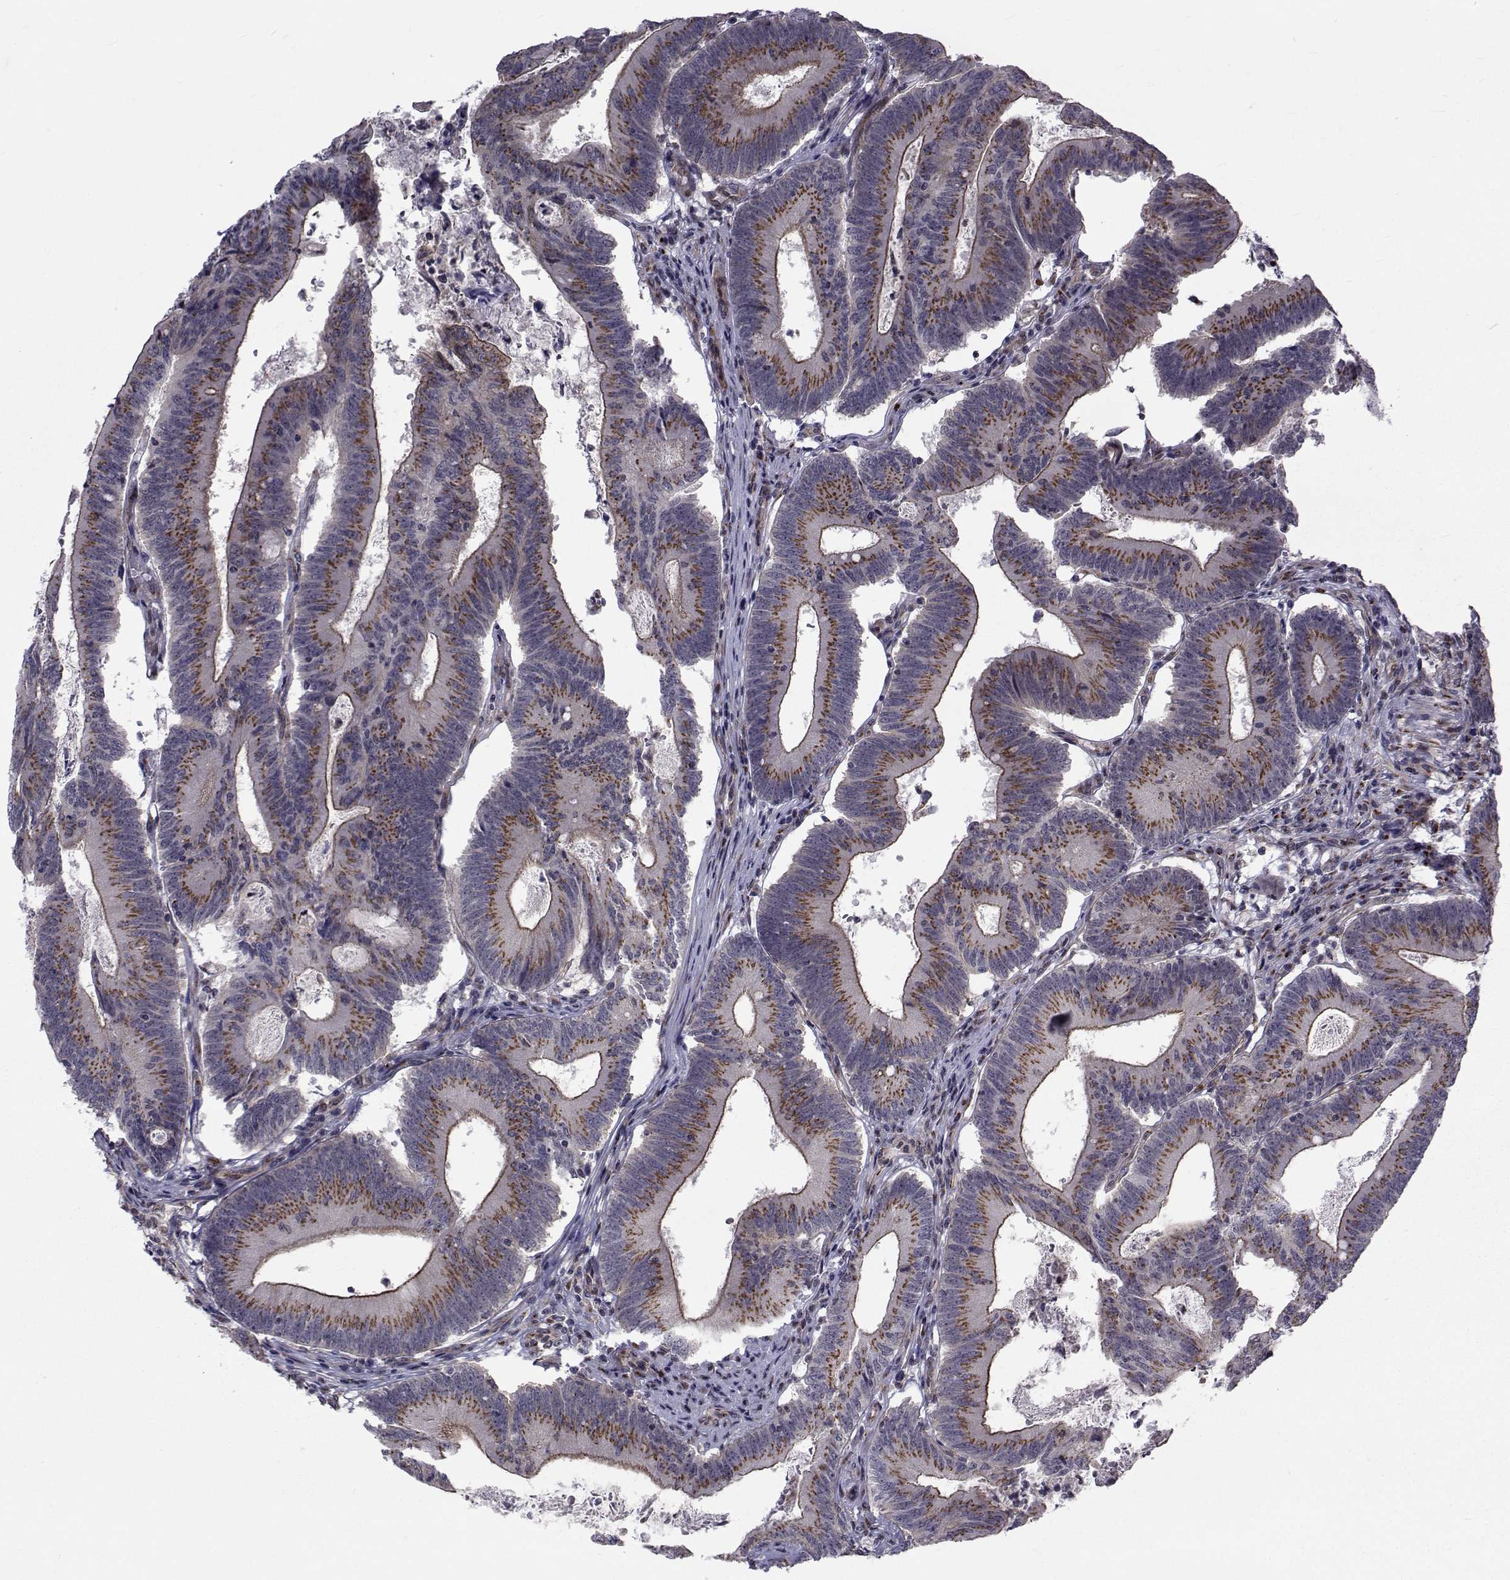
{"staining": {"intensity": "moderate", "quantity": "25%-75%", "location": "cytoplasmic/membranous"}, "tissue": "colorectal cancer", "cell_type": "Tumor cells", "image_type": "cancer", "snomed": [{"axis": "morphology", "description": "Adenocarcinoma, NOS"}, {"axis": "topography", "description": "Colon"}], "caption": "A brown stain shows moderate cytoplasmic/membranous staining of a protein in colorectal adenocarcinoma tumor cells.", "gene": "ATP6V1C2", "patient": {"sex": "female", "age": 70}}